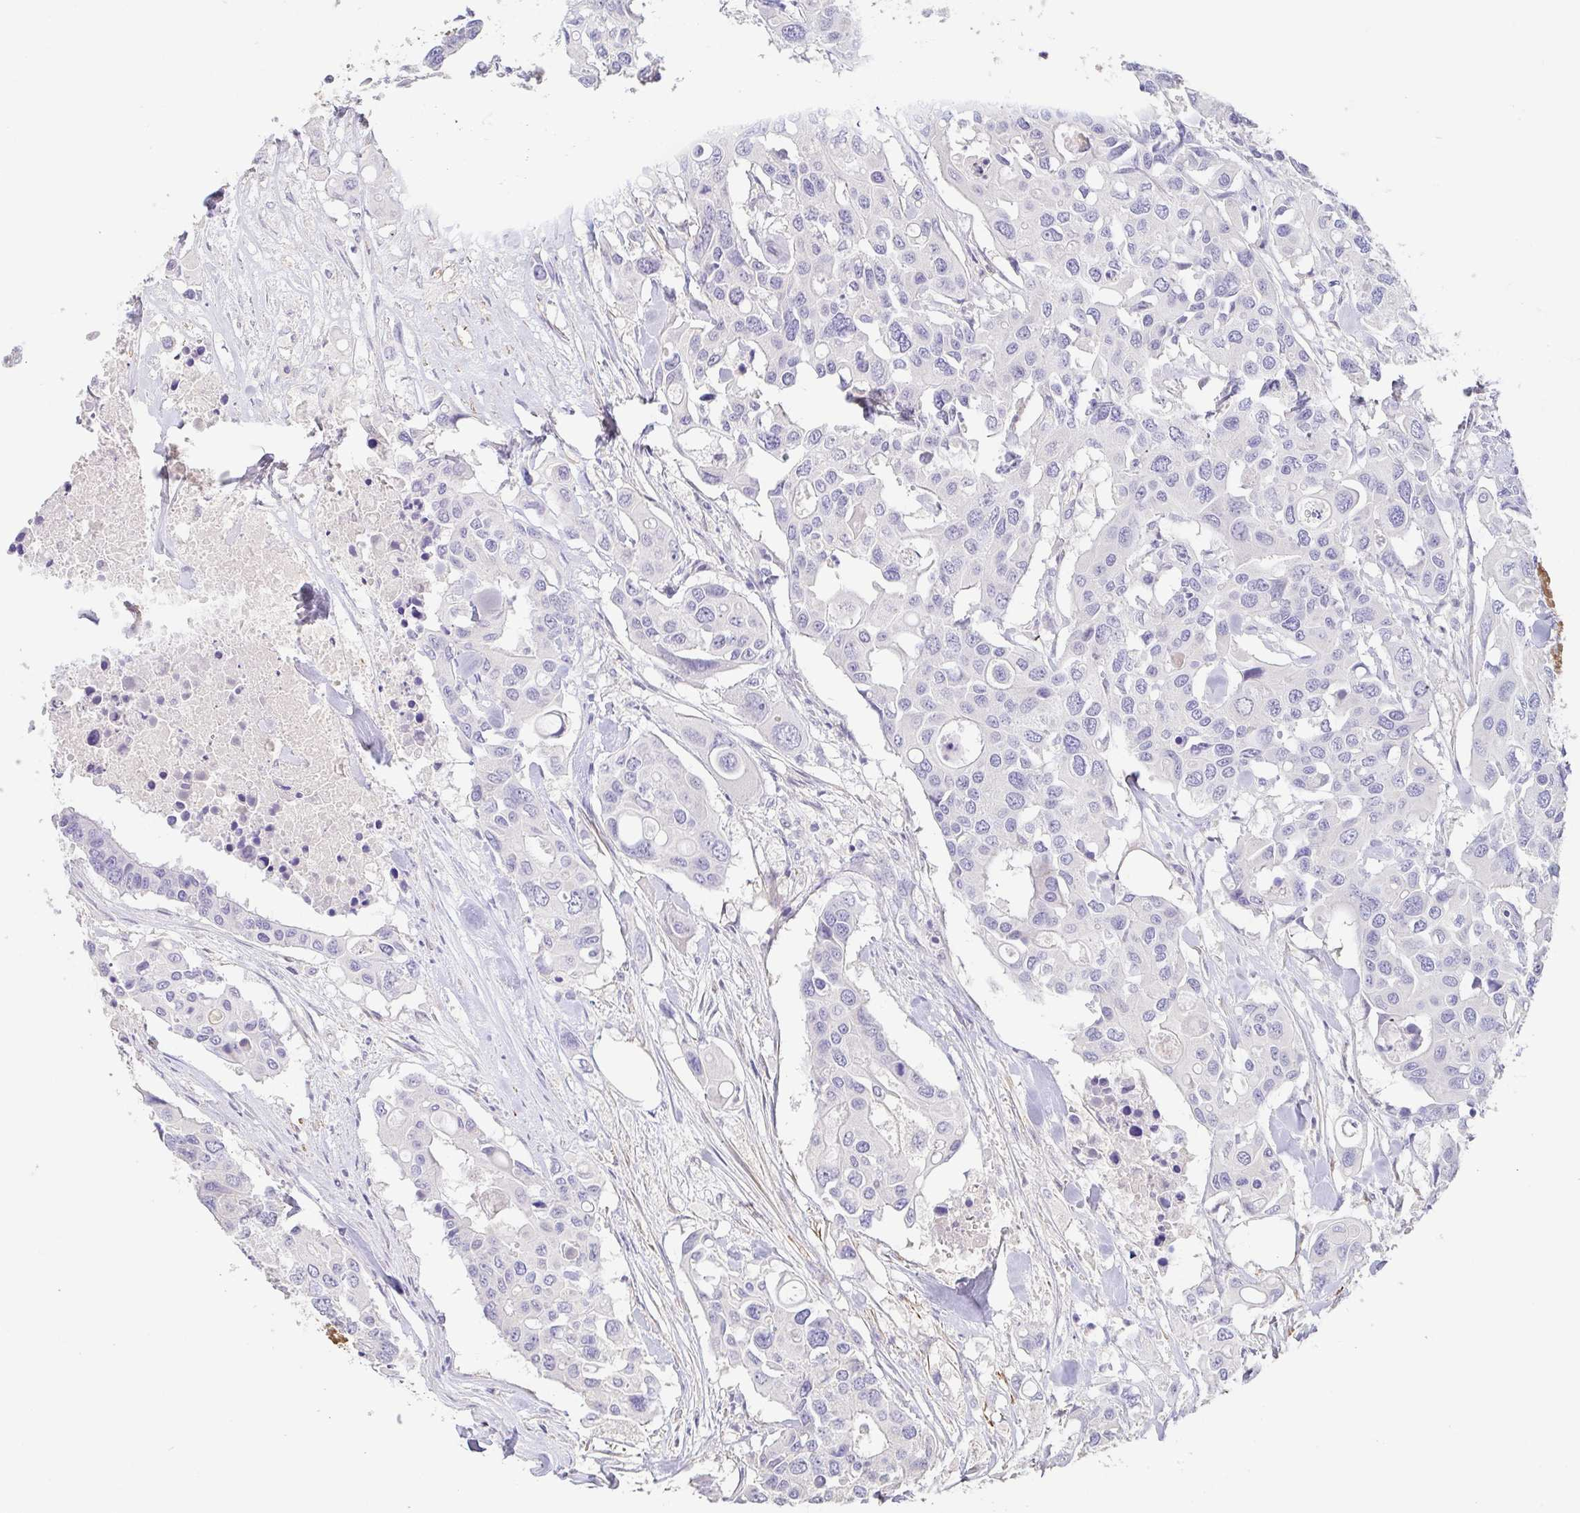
{"staining": {"intensity": "negative", "quantity": "none", "location": "none"}, "tissue": "colorectal cancer", "cell_type": "Tumor cells", "image_type": "cancer", "snomed": [{"axis": "morphology", "description": "Adenocarcinoma, NOS"}, {"axis": "topography", "description": "Colon"}], "caption": "Colorectal adenocarcinoma was stained to show a protein in brown. There is no significant staining in tumor cells.", "gene": "PYGM", "patient": {"sex": "male", "age": 77}}